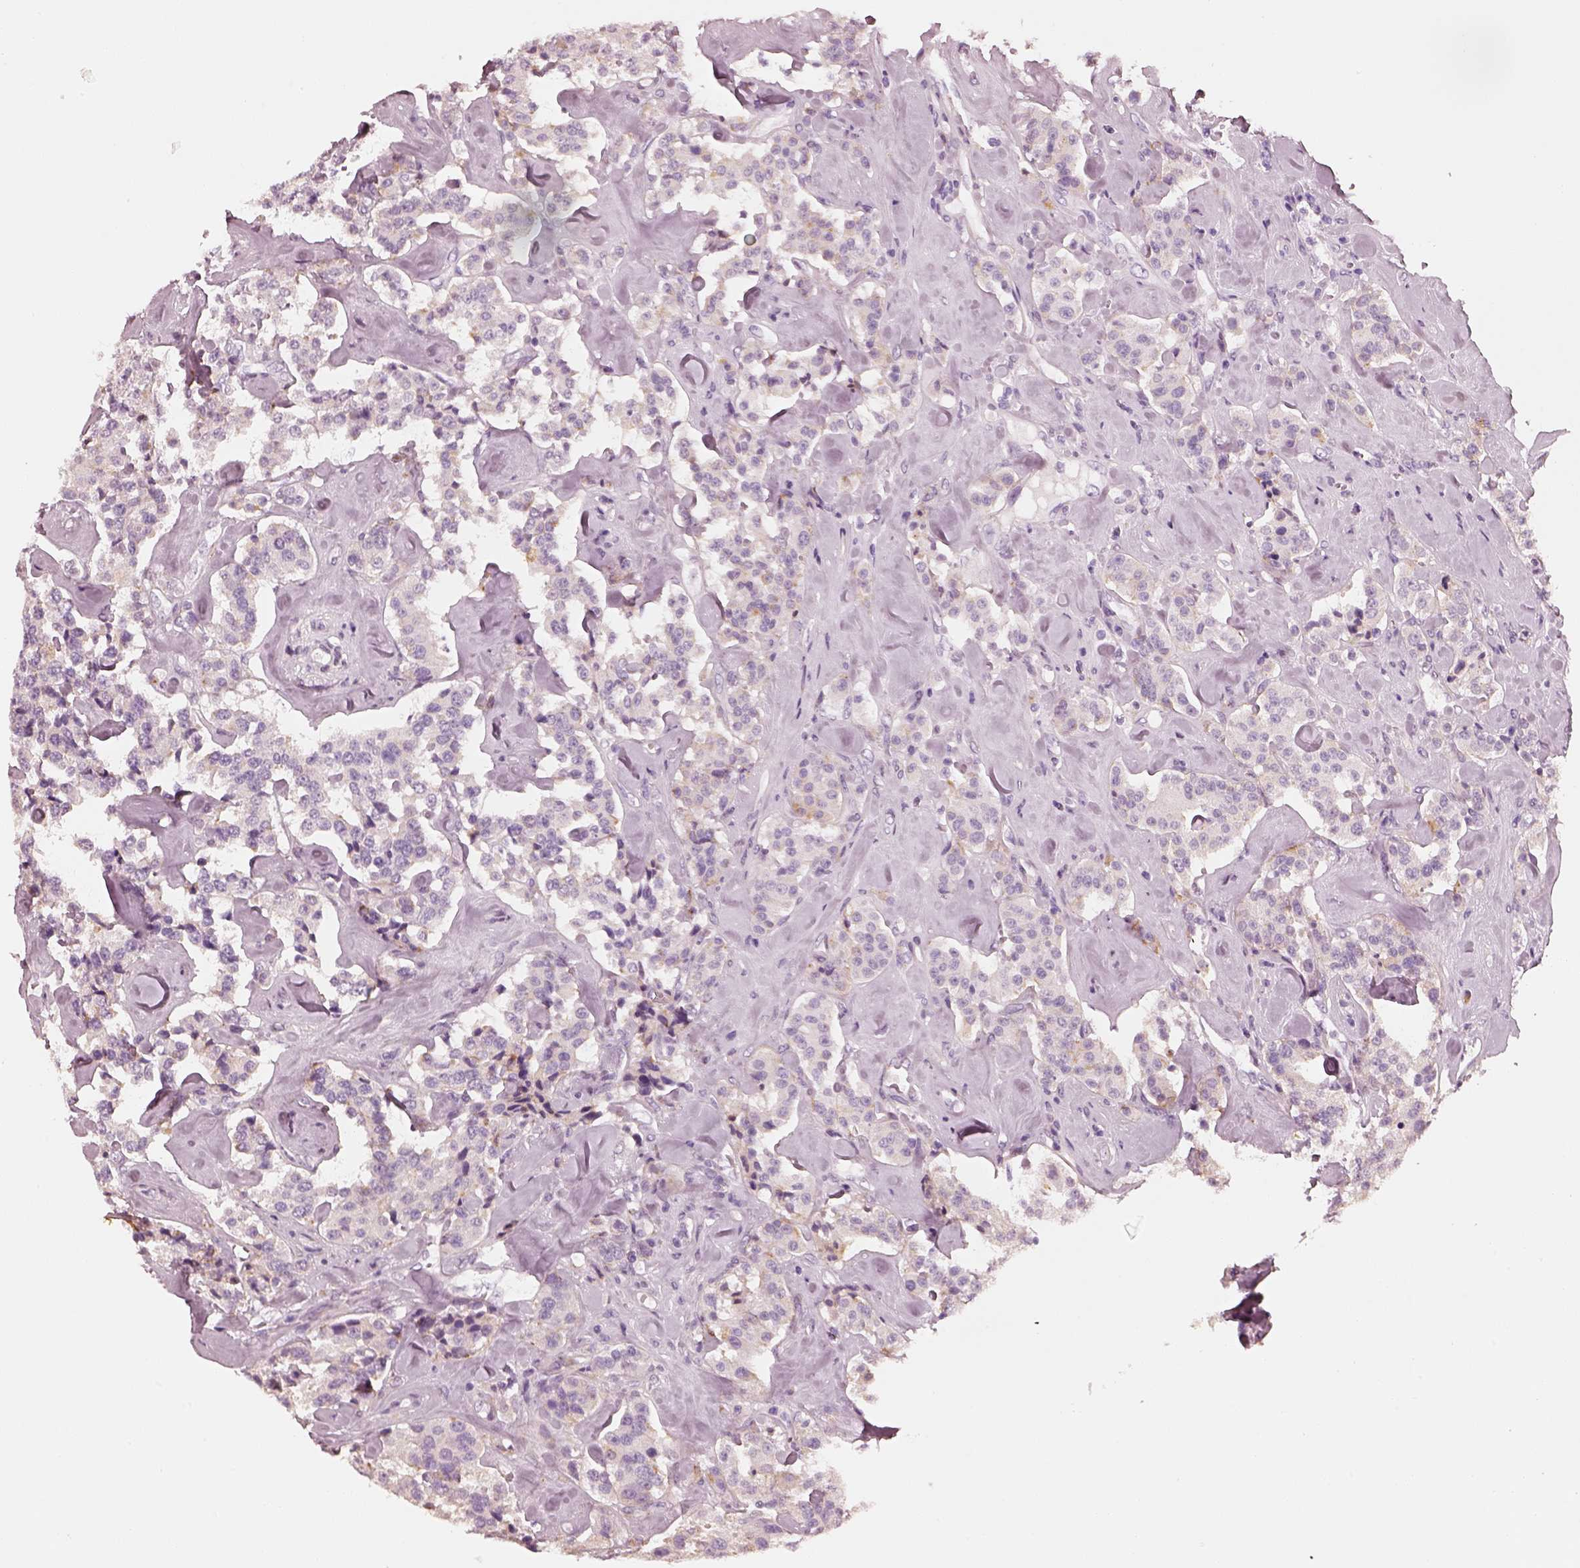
{"staining": {"intensity": "negative", "quantity": "none", "location": "none"}, "tissue": "carcinoid", "cell_type": "Tumor cells", "image_type": "cancer", "snomed": [{"axis": "morphology", "description": "Carcinoid, malignant, NOS"}, {"axis": "topography", "description": "Pancreas"}], "caption": "Immunohistochemical staining of carcinoid (malignant) reveals no significant positivity in tumor cells. Brightfield microscopy of immunohistochemistry (IHC) stained with DAB (brown) and hematoxylin (blue), captured at high magnification.", "gene": "RS1", "patient": {"sex": "male", "age": 41}}